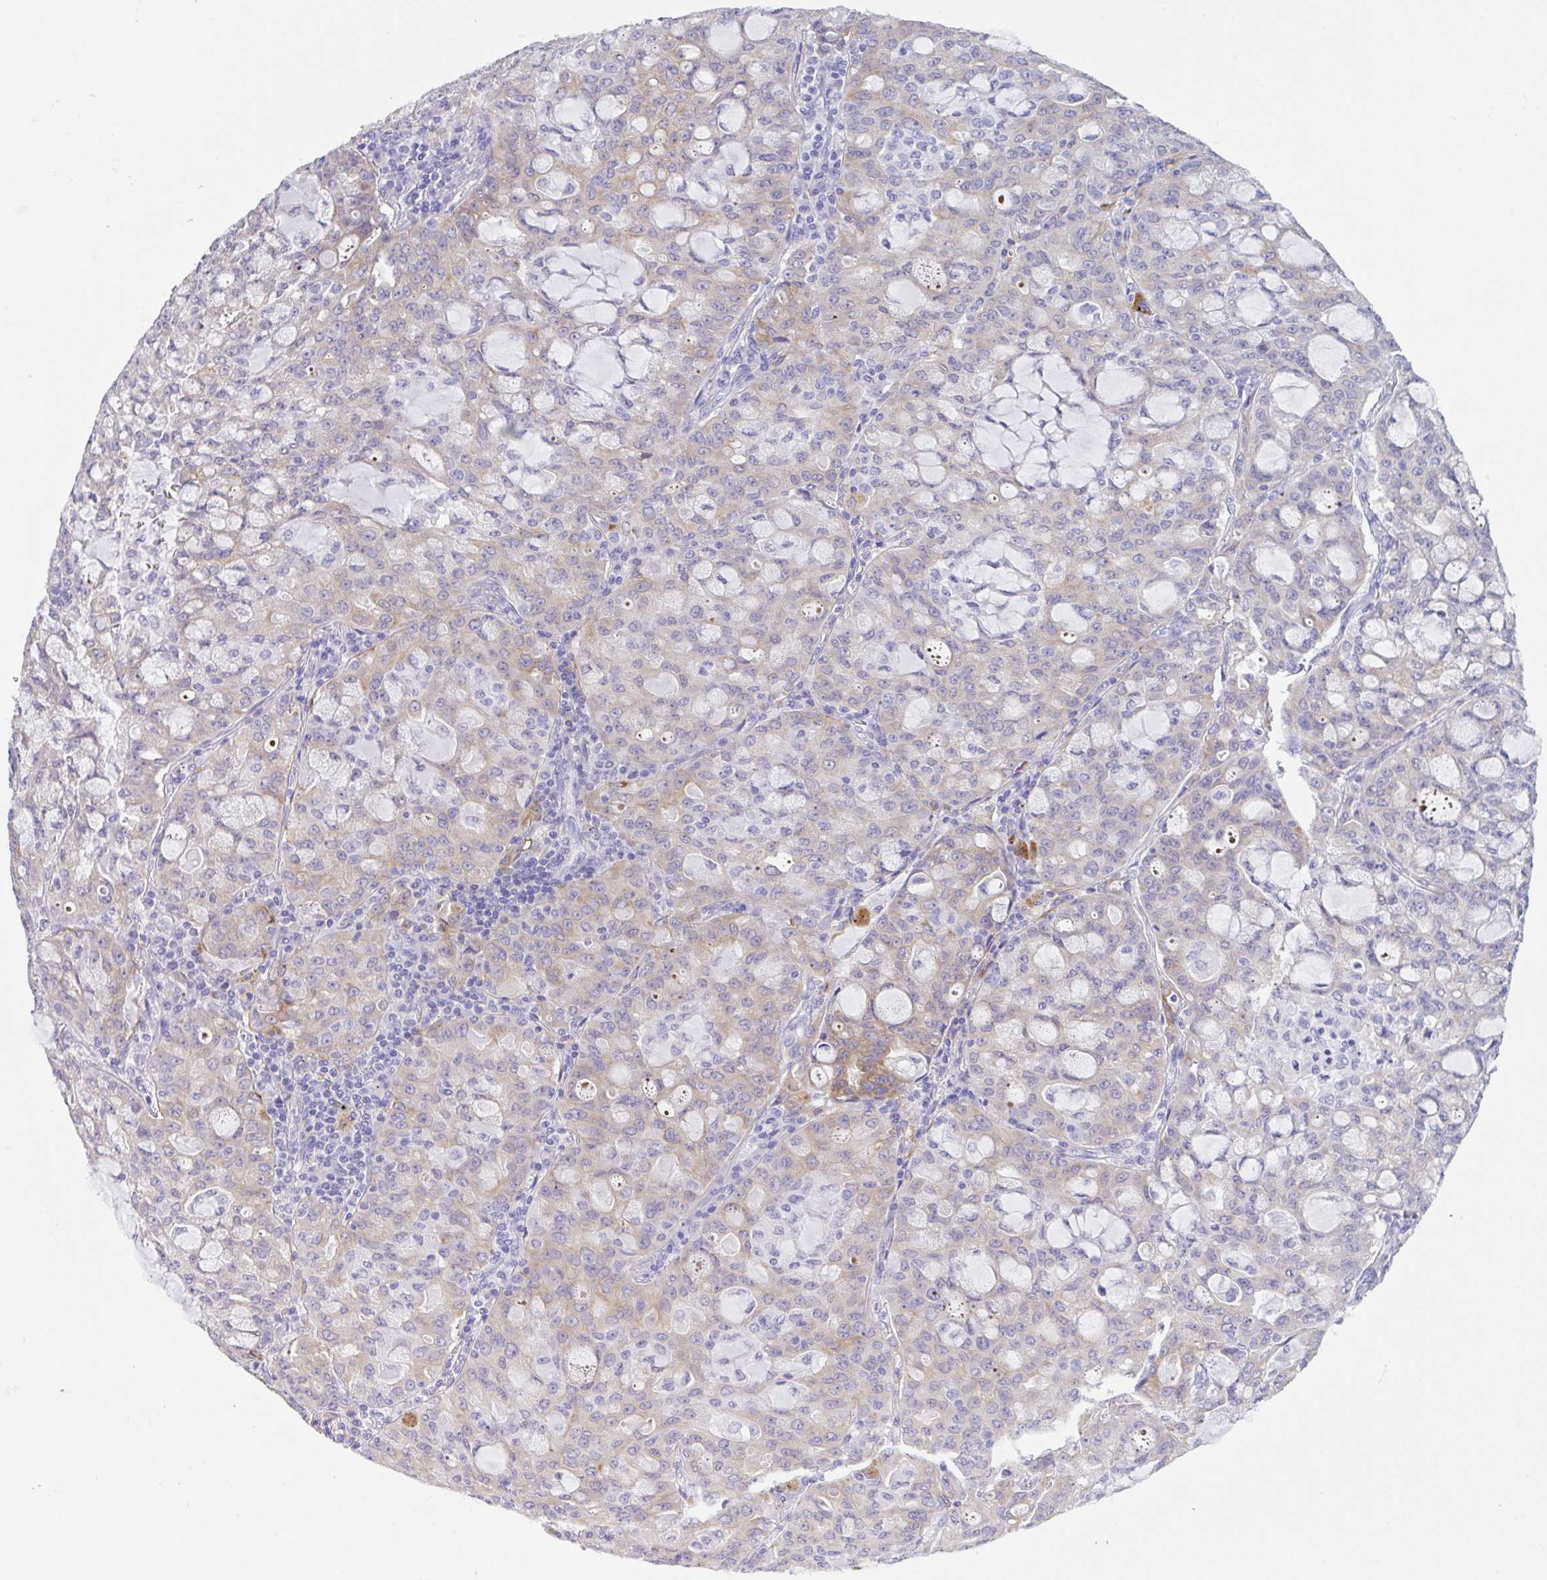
{"staining": {"intensity": "moderate", "quantity": "<25%", "location": "cytoplasmic/membranous"}, "tissue": "lung cancer", "cell_type": "Tumor cells", "image_type": "cancer", "snomed": [{"axis": "morphology", "description": "Adenocarcinoma, NOS"}, {"axis": "topography", "description": "Lung"}], "caption": "About <25% of tumor cells in adenocarcinoma (lung) display moderate cytoplasmic/membranous protein positivity as visualized by brown immunohistochemical staining.", "gene": "TRAF4", "patient": {"sex": "female", "age": 44}}